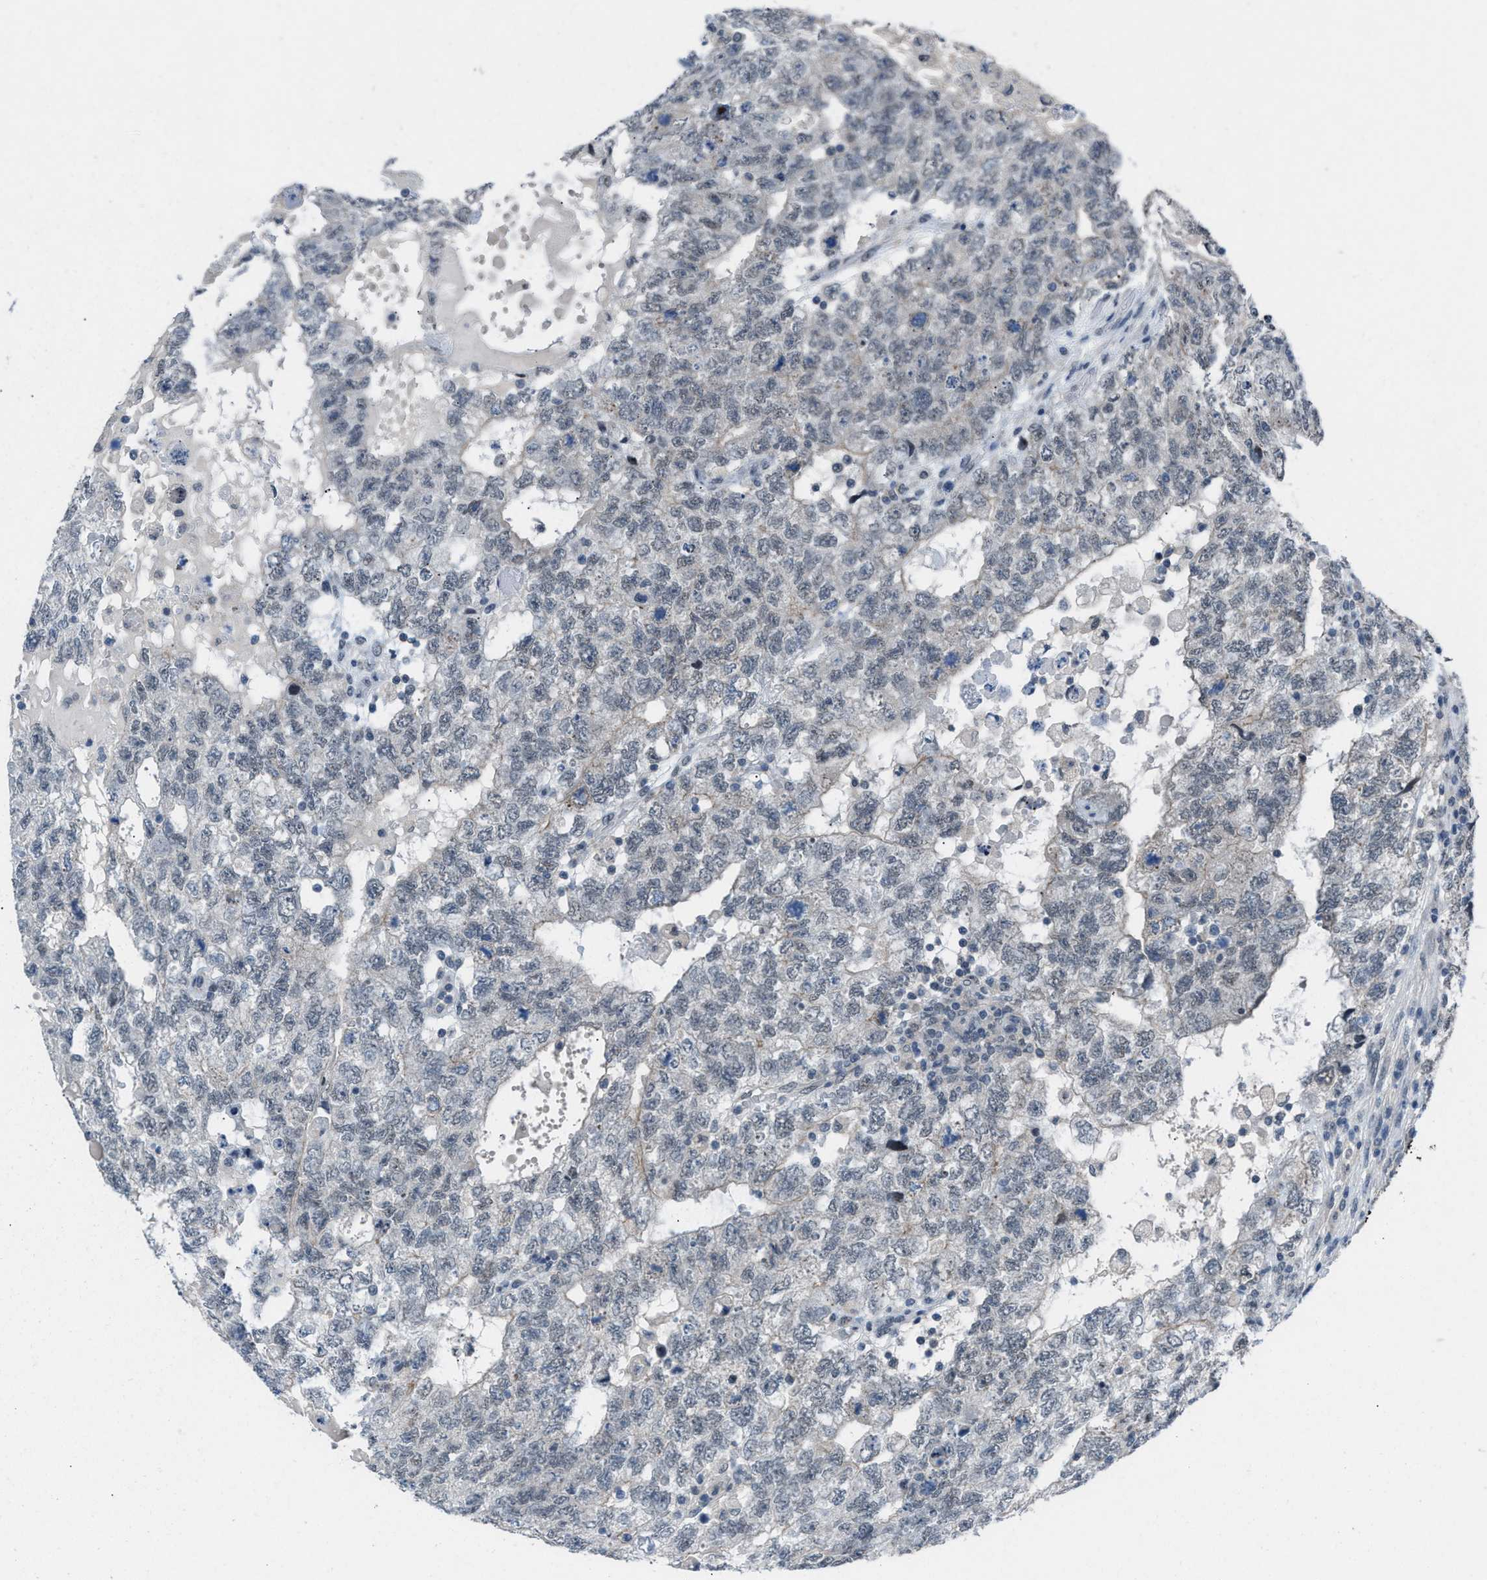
{"staining": {"intensity": "negative", "quantity": "none", "location": "none"}, "tissue": "testis cancer", "cell_type": "Tumor cells", "image_type": "cancer", "snomed": [{"axis": "morphology", "description": "Carcinoma, Embryonal, NOS"}, {"axis": "topography", "description": "Testis"}], "caption": "This is an IHC histopathology image of testis embryonal carcinoma. There is no positivity in tumor cells.", "gene": "ANAPC11", "patient": {"sex": "male", "age": 36}}